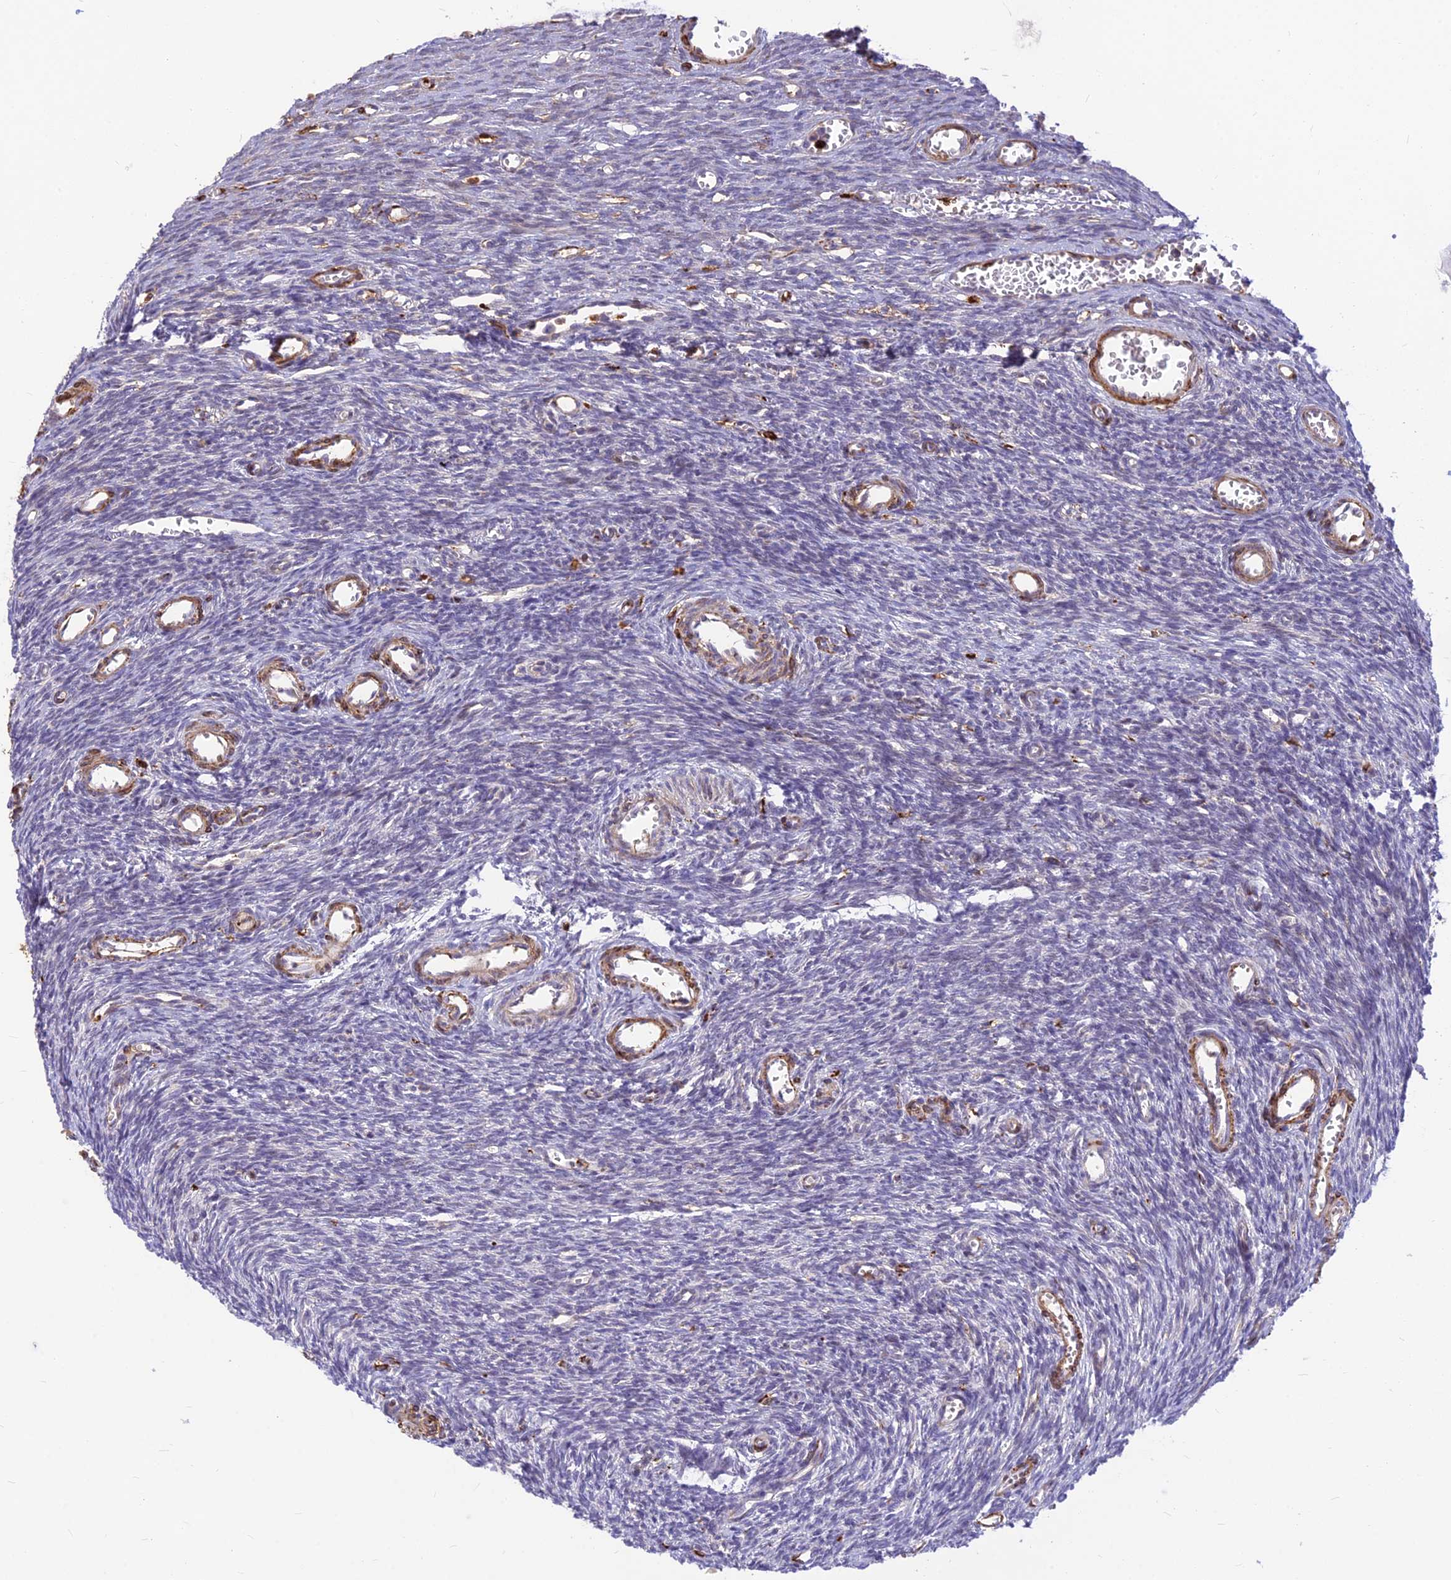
{"staining": {"intensity": "negative", "quantity": "none", "location": "none"}, "tissue": "ovary", "cell_type": "Ovarian stroma cells", "image_type": "normal", "snomed": [{"axis": "morphology", "description": "Normal tissue, NOS"}, {"axis": "topography", "description": "Ovary"}], "caption": "DAB immunohistochemical staining of unremarkable ovary reveals no significant staining in ovarian stroma cells.", "gene": "ASPDH", "patient": {"sex": "female", "age": 39}}